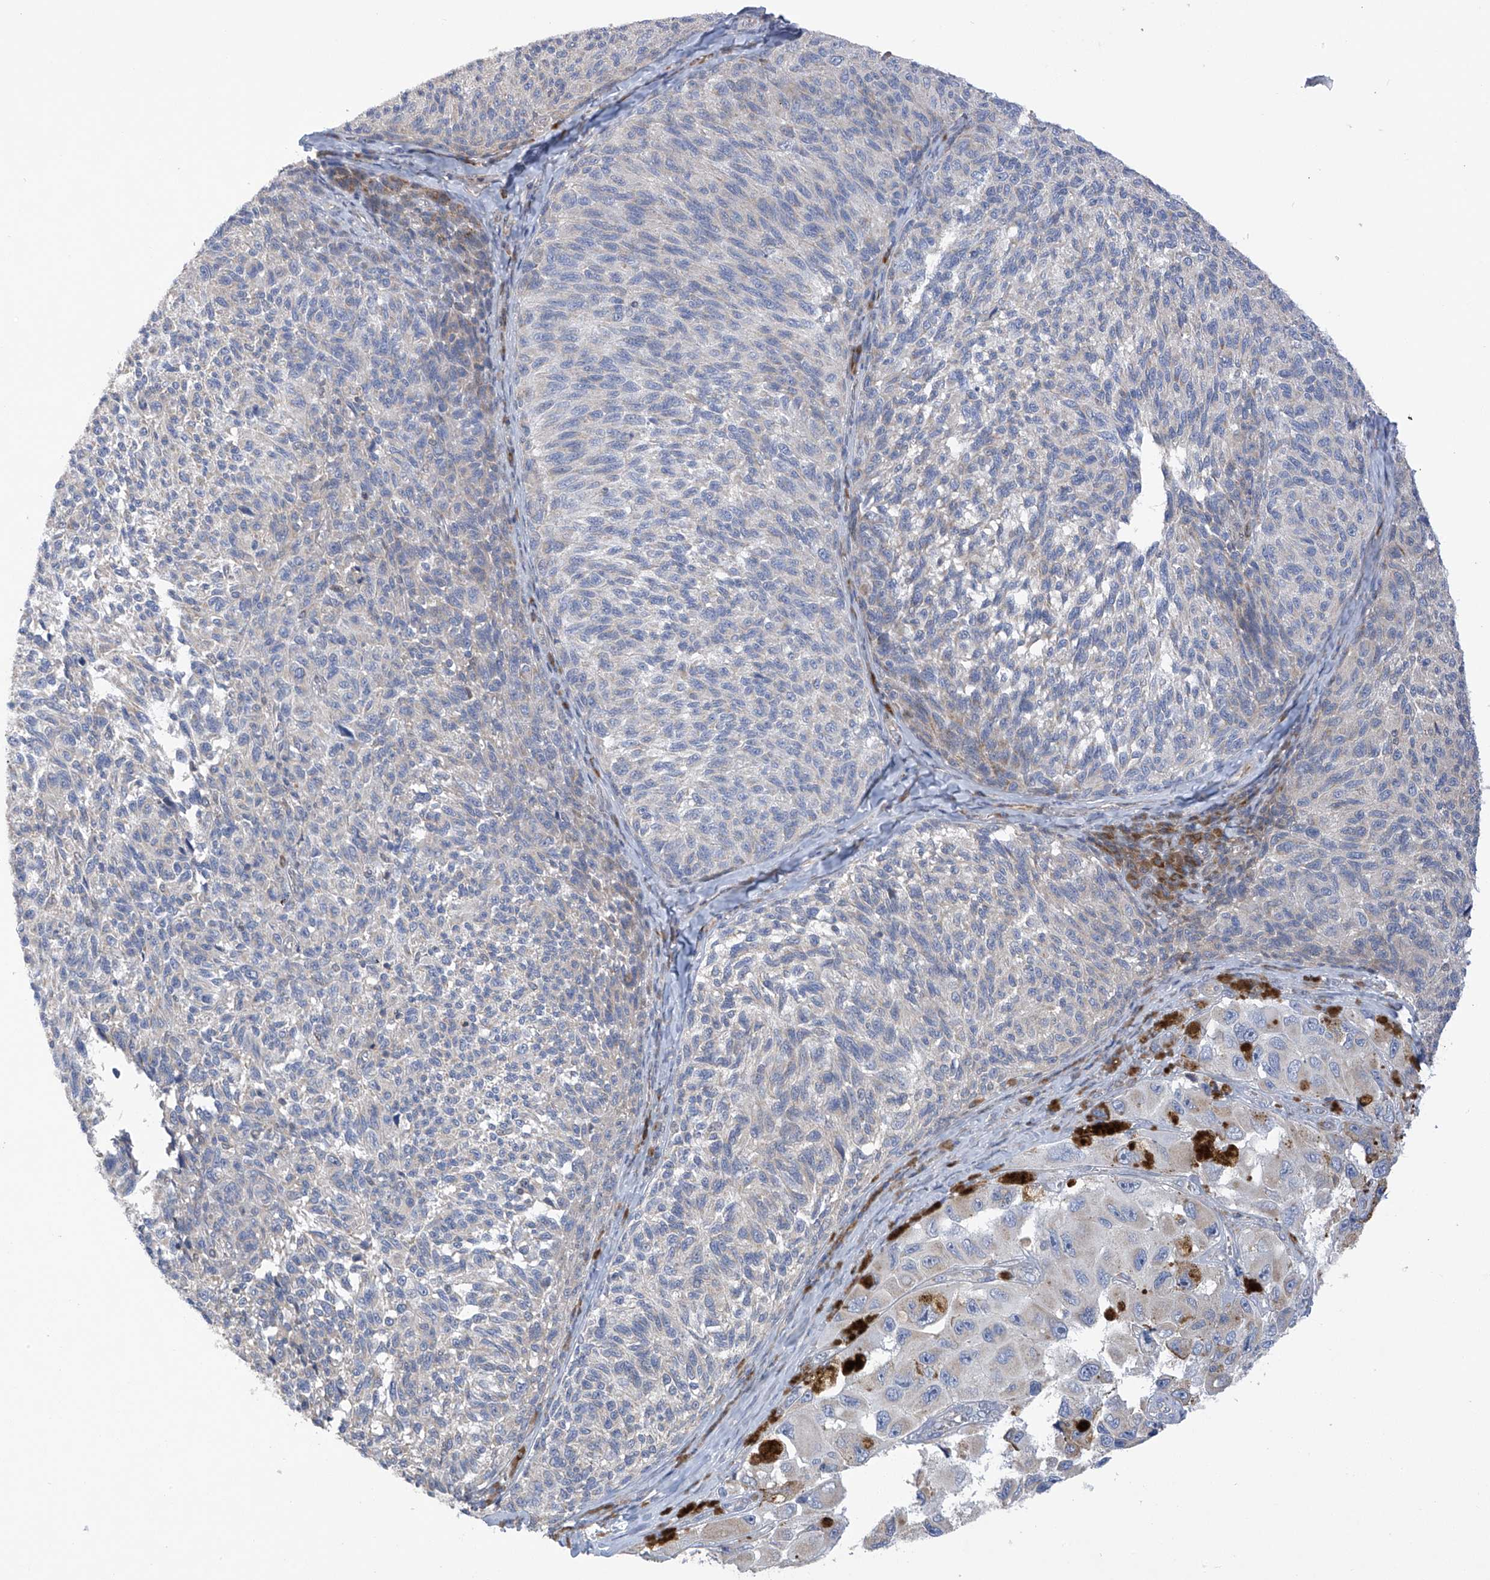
{"staining": {"intensity": "negative", "quantity": "none", "location": "none"}, "tissue": "melanoma", "cell_type": "Tumor cells", "image_type": "cancer", "snomed": [{"axis": "morphology", "description": "Malignant melanoma, NOS"}, {"axis": "topography", "description": "Skin"}], "caption": "Tumor cells show no significant staining in malignant melanoma.", "gene": "SLCO4A1", "patient": {"sex": "female", "age": 73}}